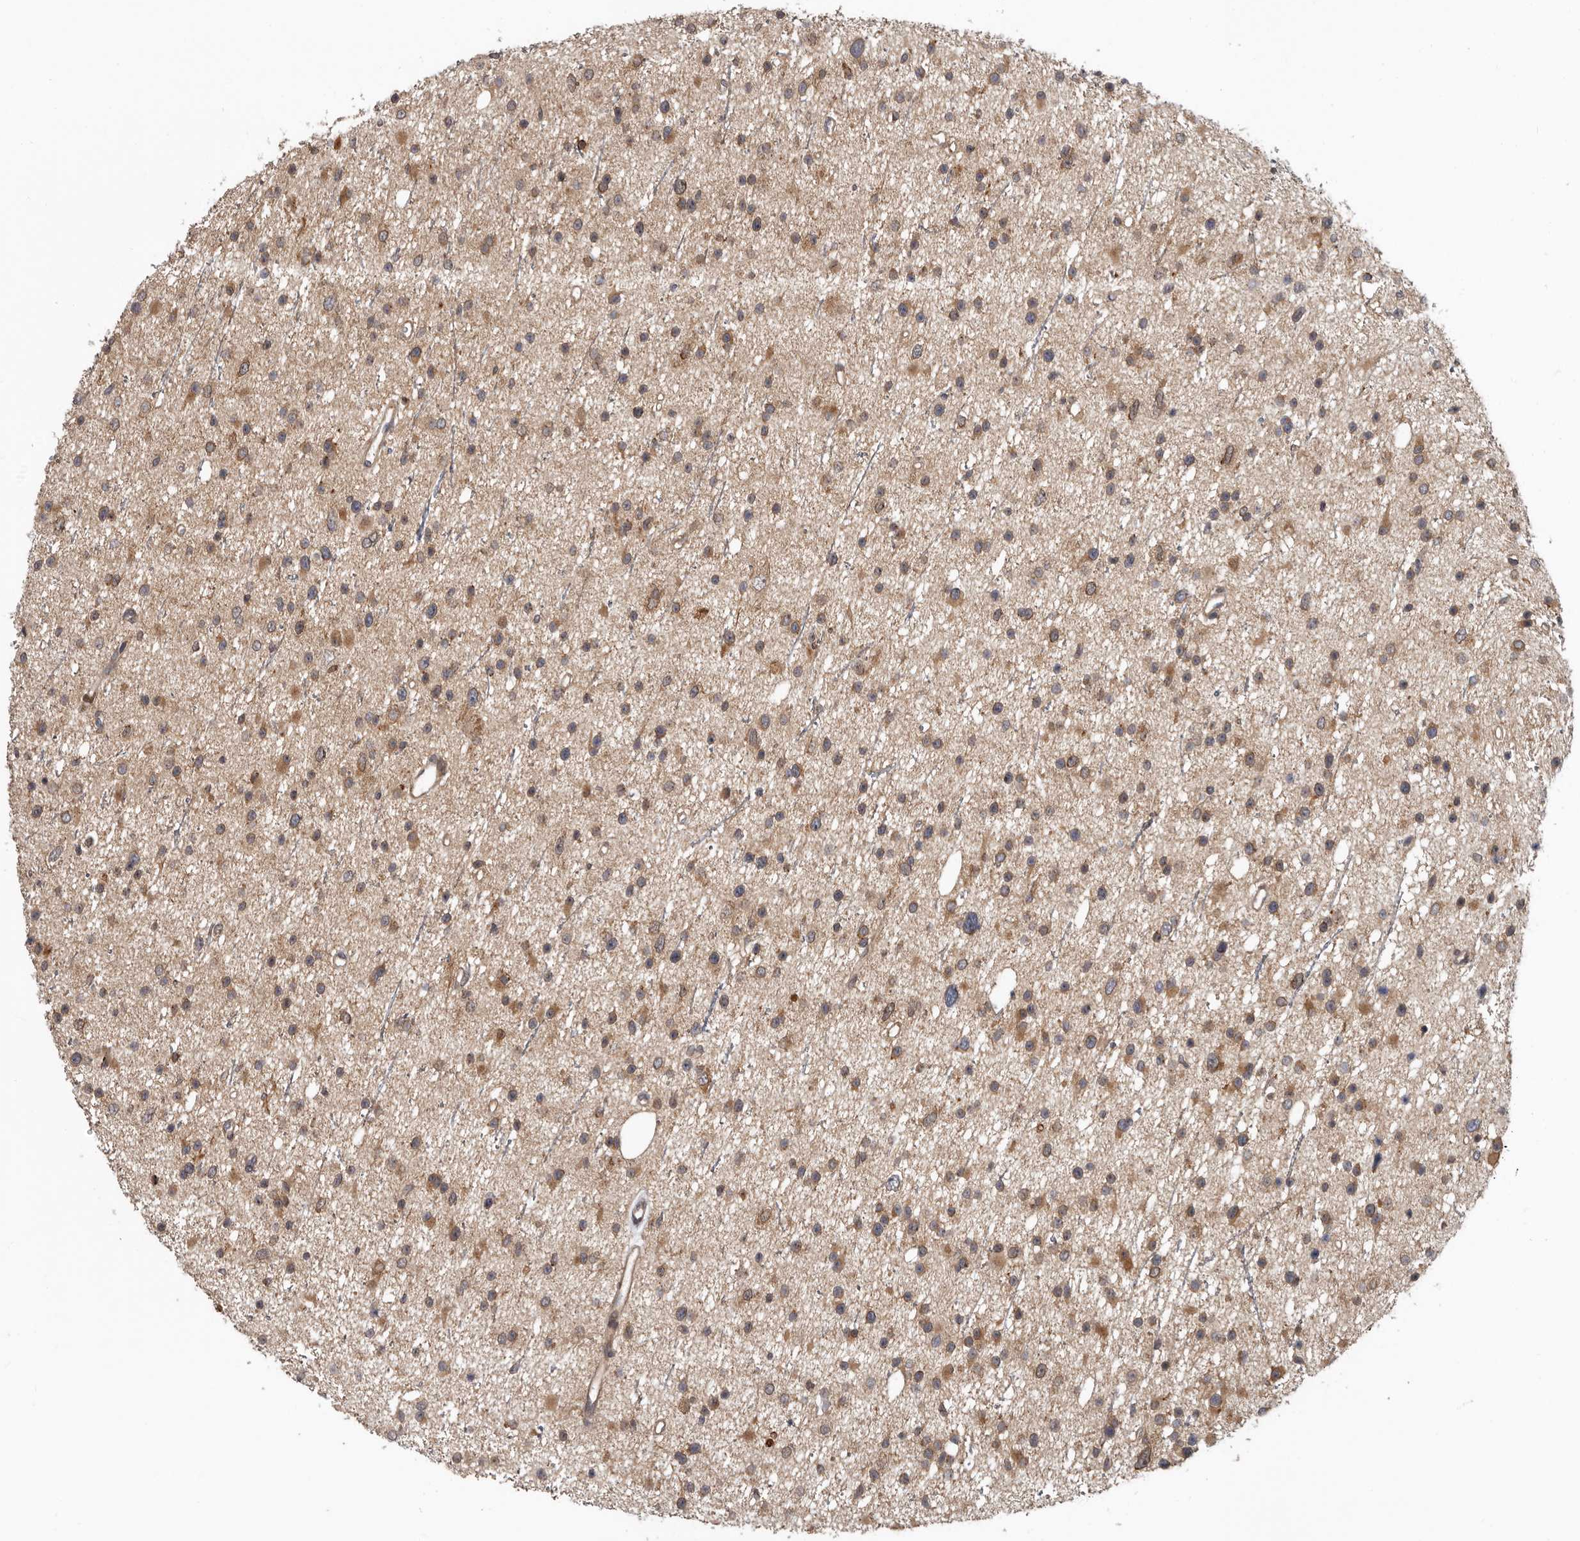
{"staining": {"intensity": "moderate", "quantity": ">75%", "location": "cytoplasmic/membranous"}, "tissue": "glioma", "cell_type": "Tumor cells", "image_type": "cancer", "snomed": [{"axis": "morphology", "description": "Glioma, malignant, Low grade"}, {"axis": "topography", "description": "Cerebral cortex"}], "caption": "An image of malignant low-grade glioma stained for a protein displays moderate cytoplasmic/membranous brown staining in tumor cells.", "gene": "FGFR4", "patient": {"sex": "female", "age": 39}}